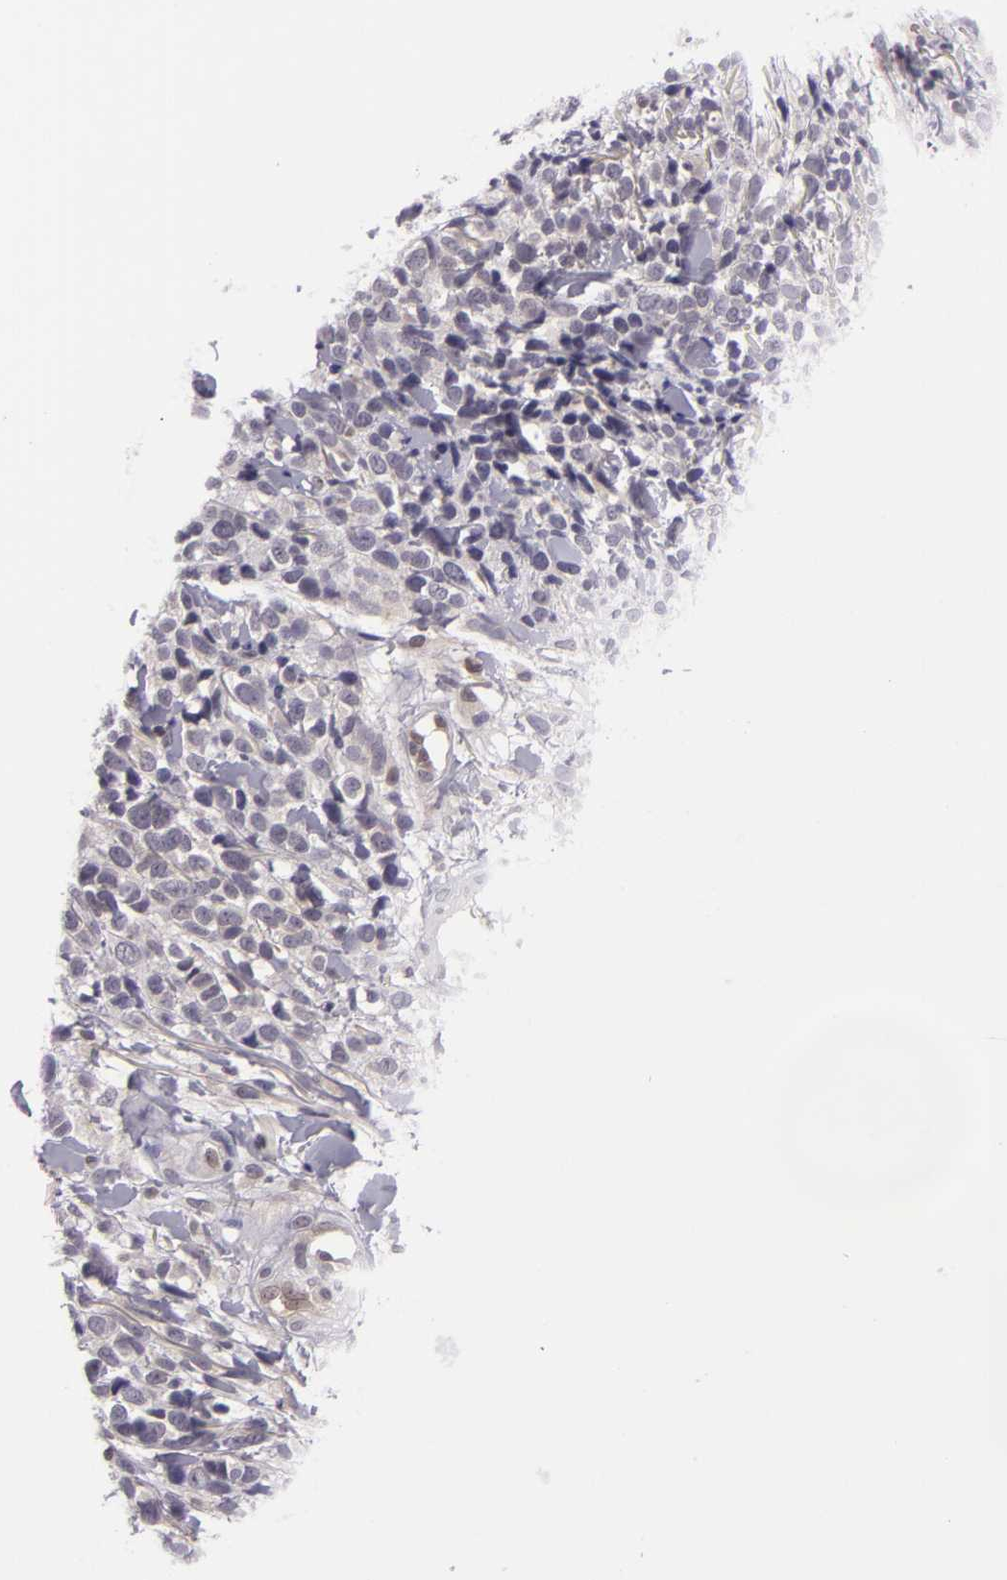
{"staining": {"intensity": "negative", "quantity": "none", "location": "none"}, "tissue": "melanoma", "cell_type": "Tumor cells", "image_type": "cancer", "snomed": [{"axis": "morphology", "description": "Malignant melanoma, NOS"}, {"axis": "topography", "description": "Skin"}], "caption": "The histopathology image shows no staining of tumor cells in melanoma. (IHC, brightfield microscopy, high magnification).", "gene": "BCL10", "patient": {"sex": "female", "age": 85}}